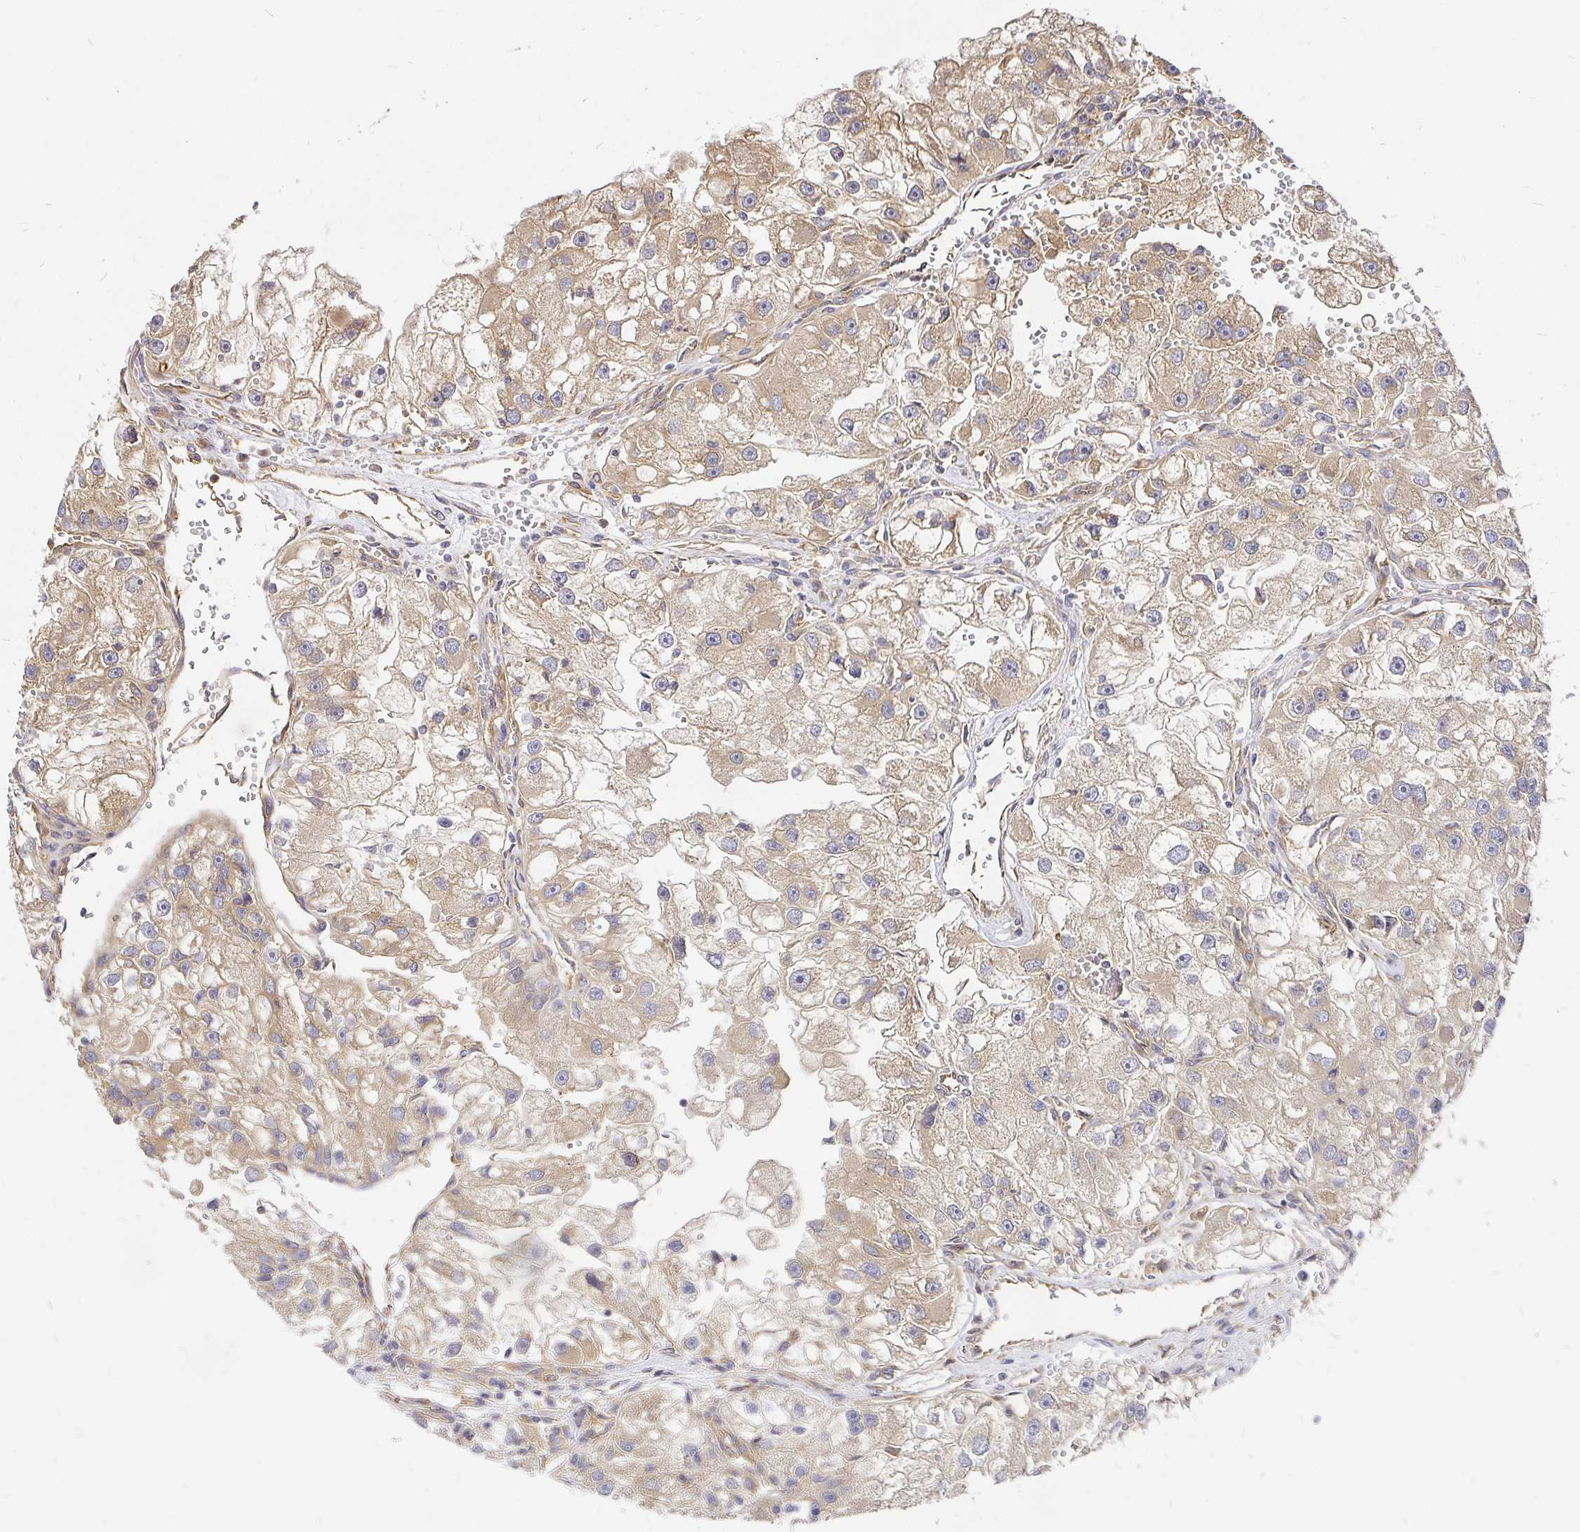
{"staining": {"intensity": "weak", "quantity": ">75%", "location": "cytoplasmic/membranous"}, "tissue": "renal cancer", "cell_type": "Tumor cells", "image_type": "cancer", "snomed": [{"axis": "morphology", "description": "Adenocarcinoma, NOS"}, {"axis": "topography", "description": "Kidney"}], "caption": "Protein staining reveals weak cytoplasmic/membranous staining in approximately >75% of tumor cells in renal adenocarcinoma.", "gene": "KIF5B", "patient": {"sex": "male", "age": 63}}